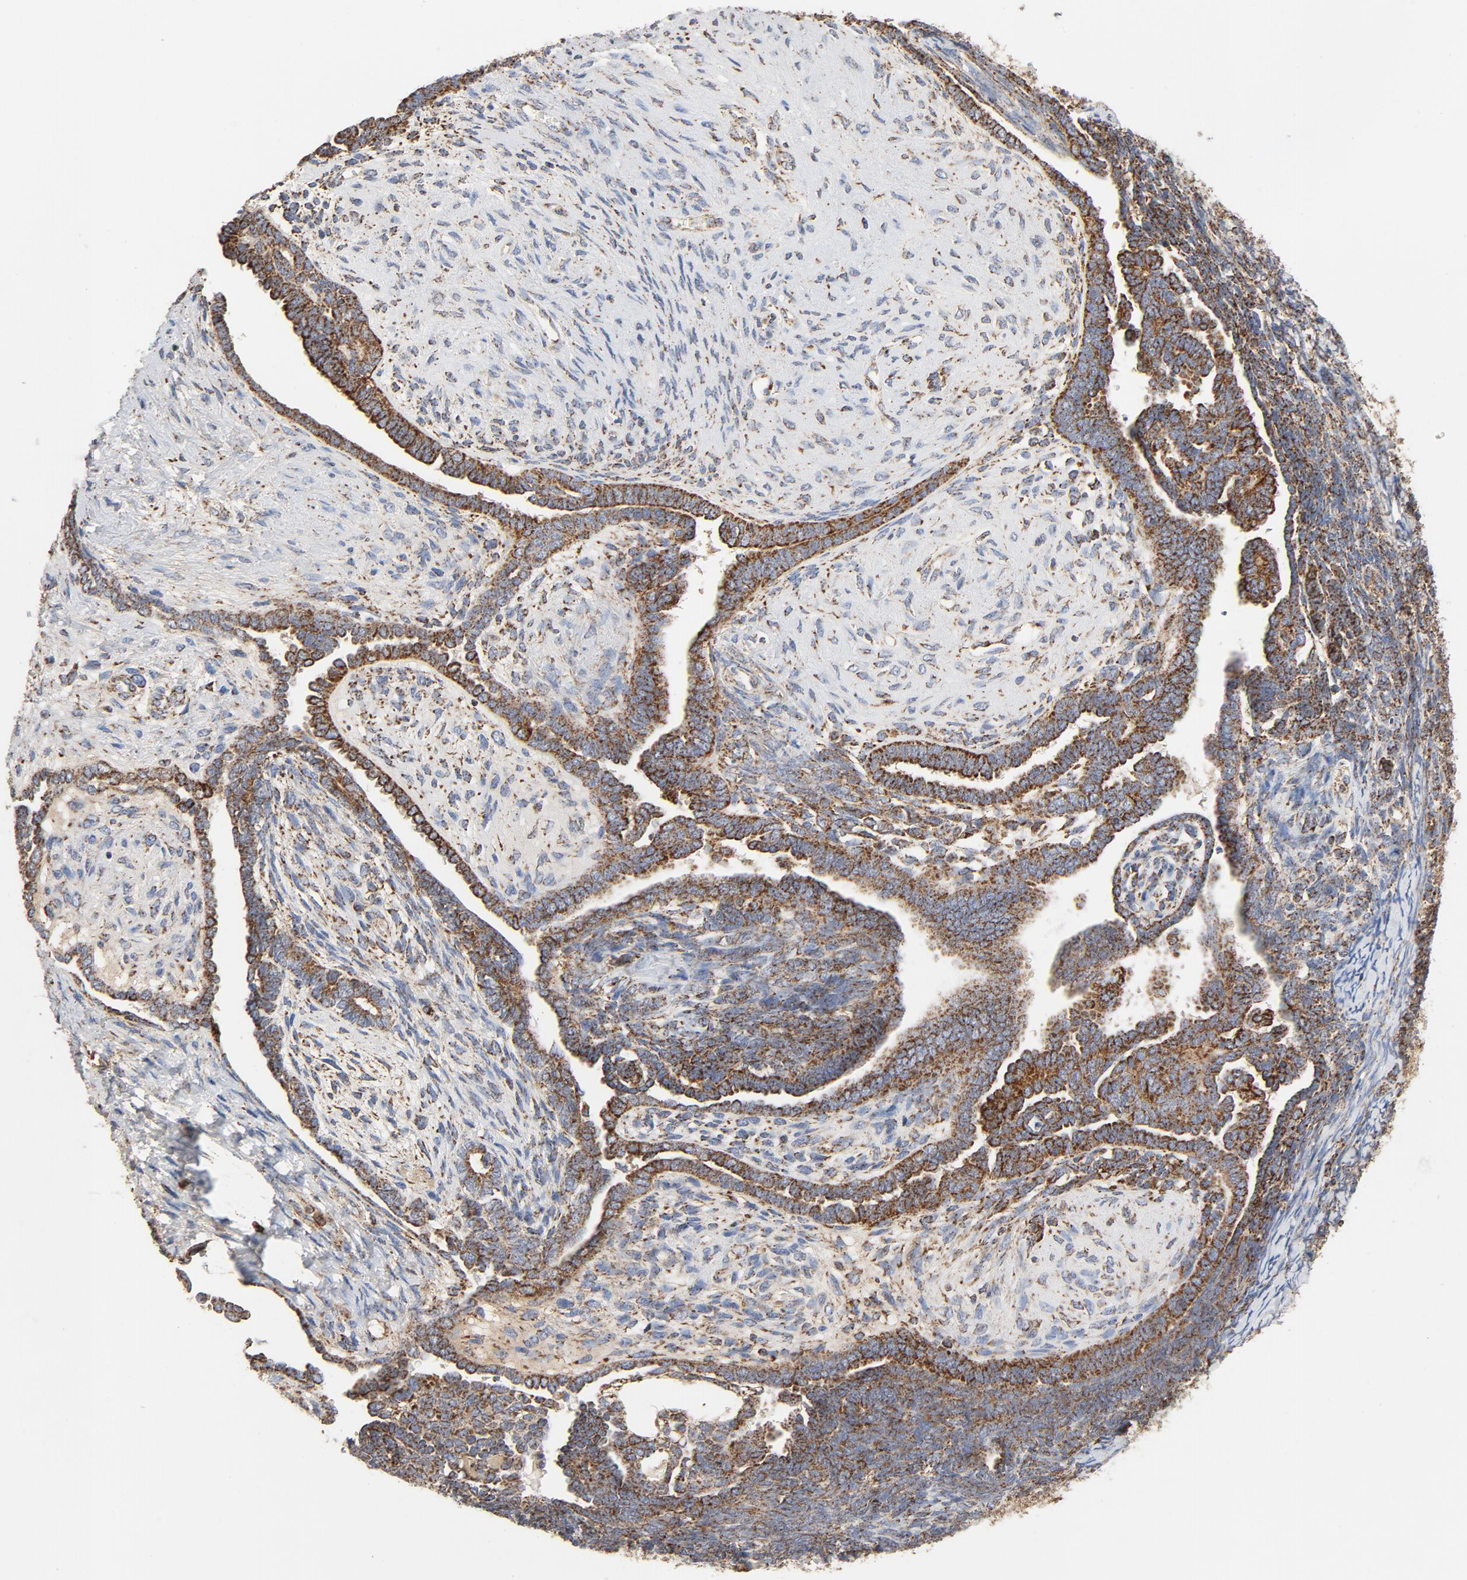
{"staining": {"intensity": "moderate", "quantity": ">75%", "location": "cytoplasmic/membranous"}, "tissue": "endometrial cancer", "cell_type": "Tumor cells", "image_type": "cancer", "snomed": [{"axis": "morphology", "description": "Neoplasm, malignant, NOS"}, {"axis": "topography", "description": "Endometrium"}], "caption": "Tumor cells display medium levels of moderate cytoplasmic/membranous positivity in about >75% of cells in neoplasm (malignant) (endometrial).", "gene": "PCNX4", "patient": {"sex": "female", "age": 74}}